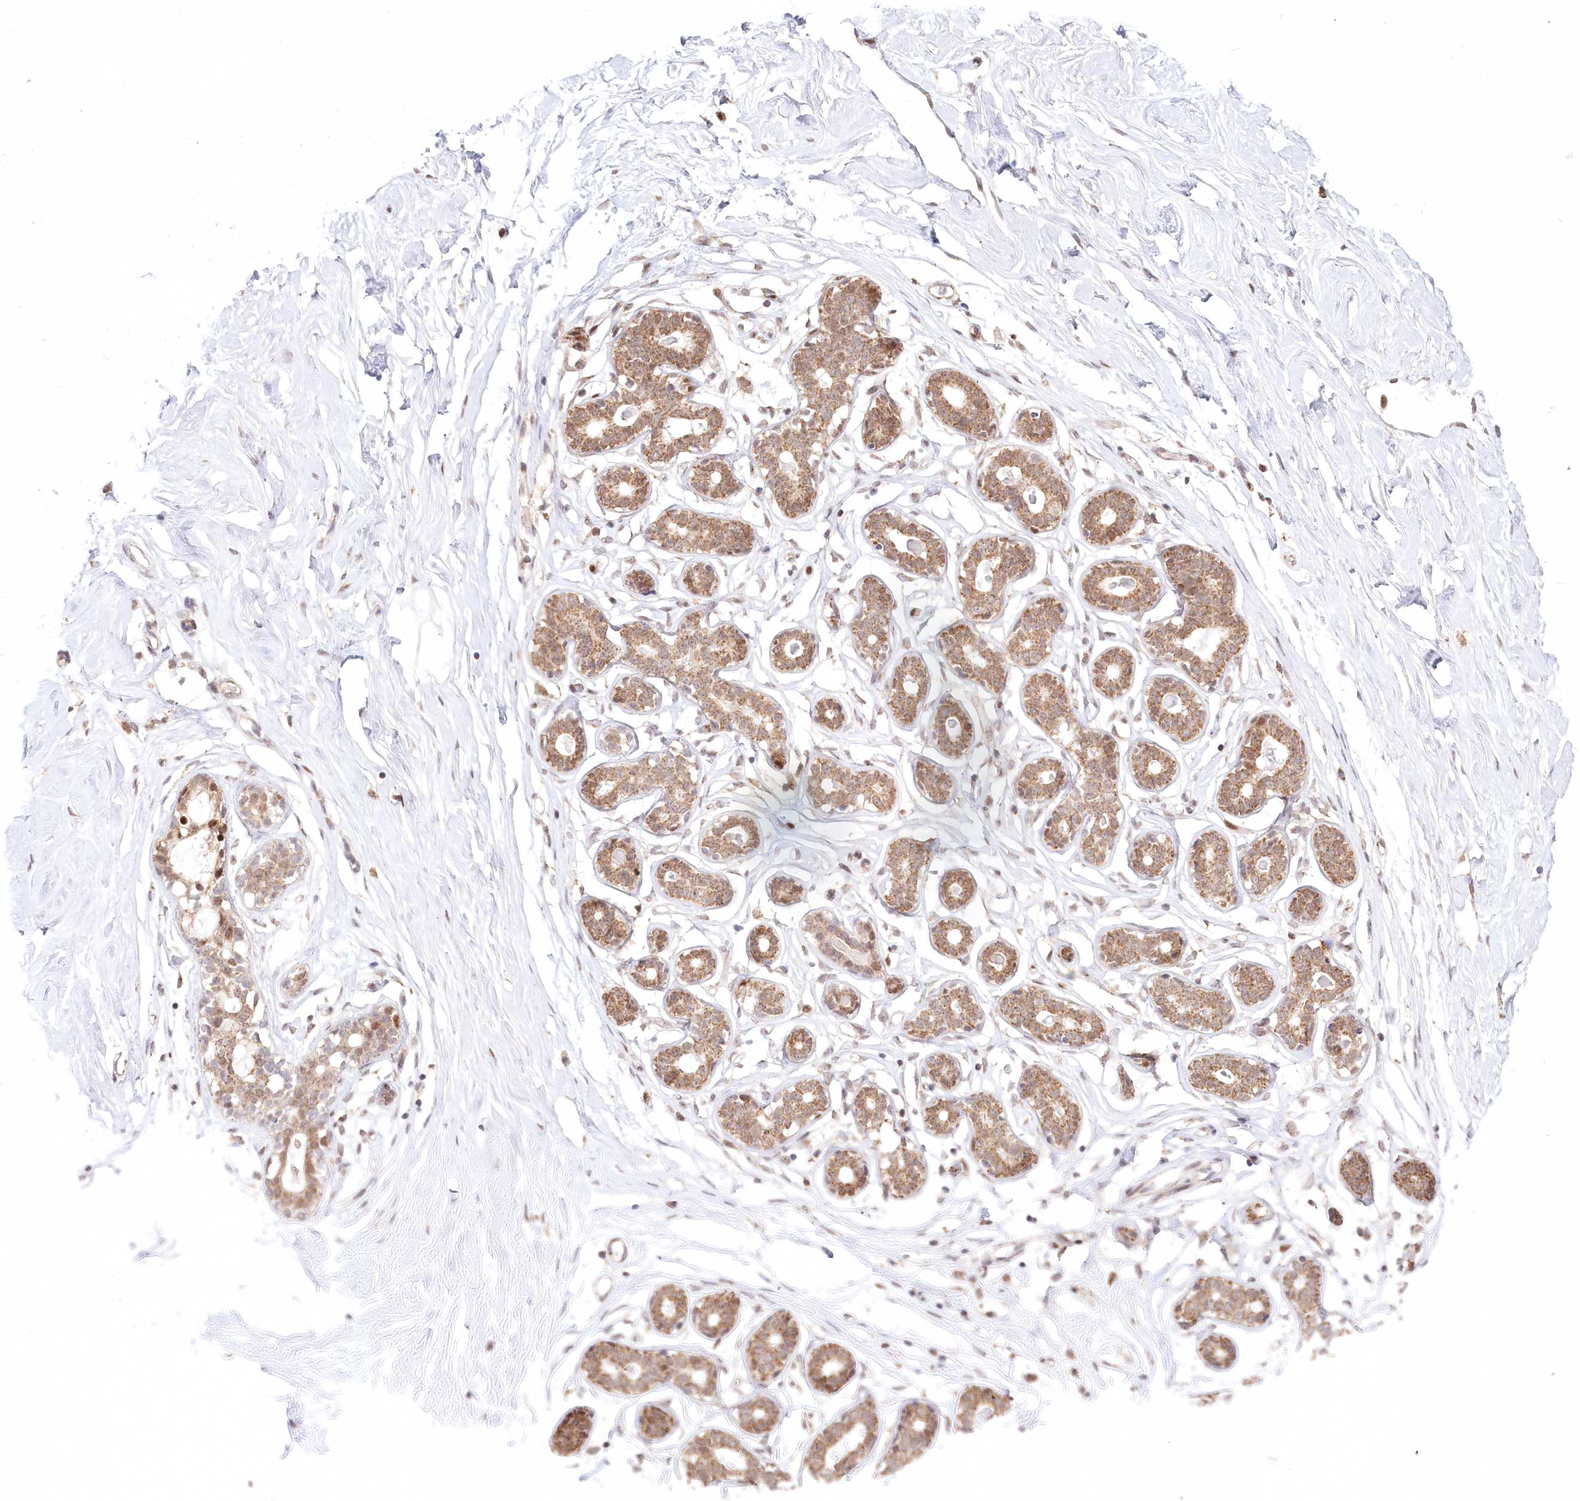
{"staining": {"intensity": "weak", "quantity": ">75%", "location": "nuclear"}, "tissue": "breast", "cell_type": "Adipocytes", "image_type": "normal", "snomed": [{"axis": "morphology", "description": "Normal tissue, NOS"}, {"axis": "morphology", "description": "Adenoma, NOS"}, {"axis": "topography", "description": "Breast"}], "caption": "Immunohistochemistry of normal human breast reveals low levels of weak nuclear staining in about >75% of adipocytes. Nuclei are stained in blue.", "gene": "PYURF", "patient": {"sex": "female", "age": 23}}